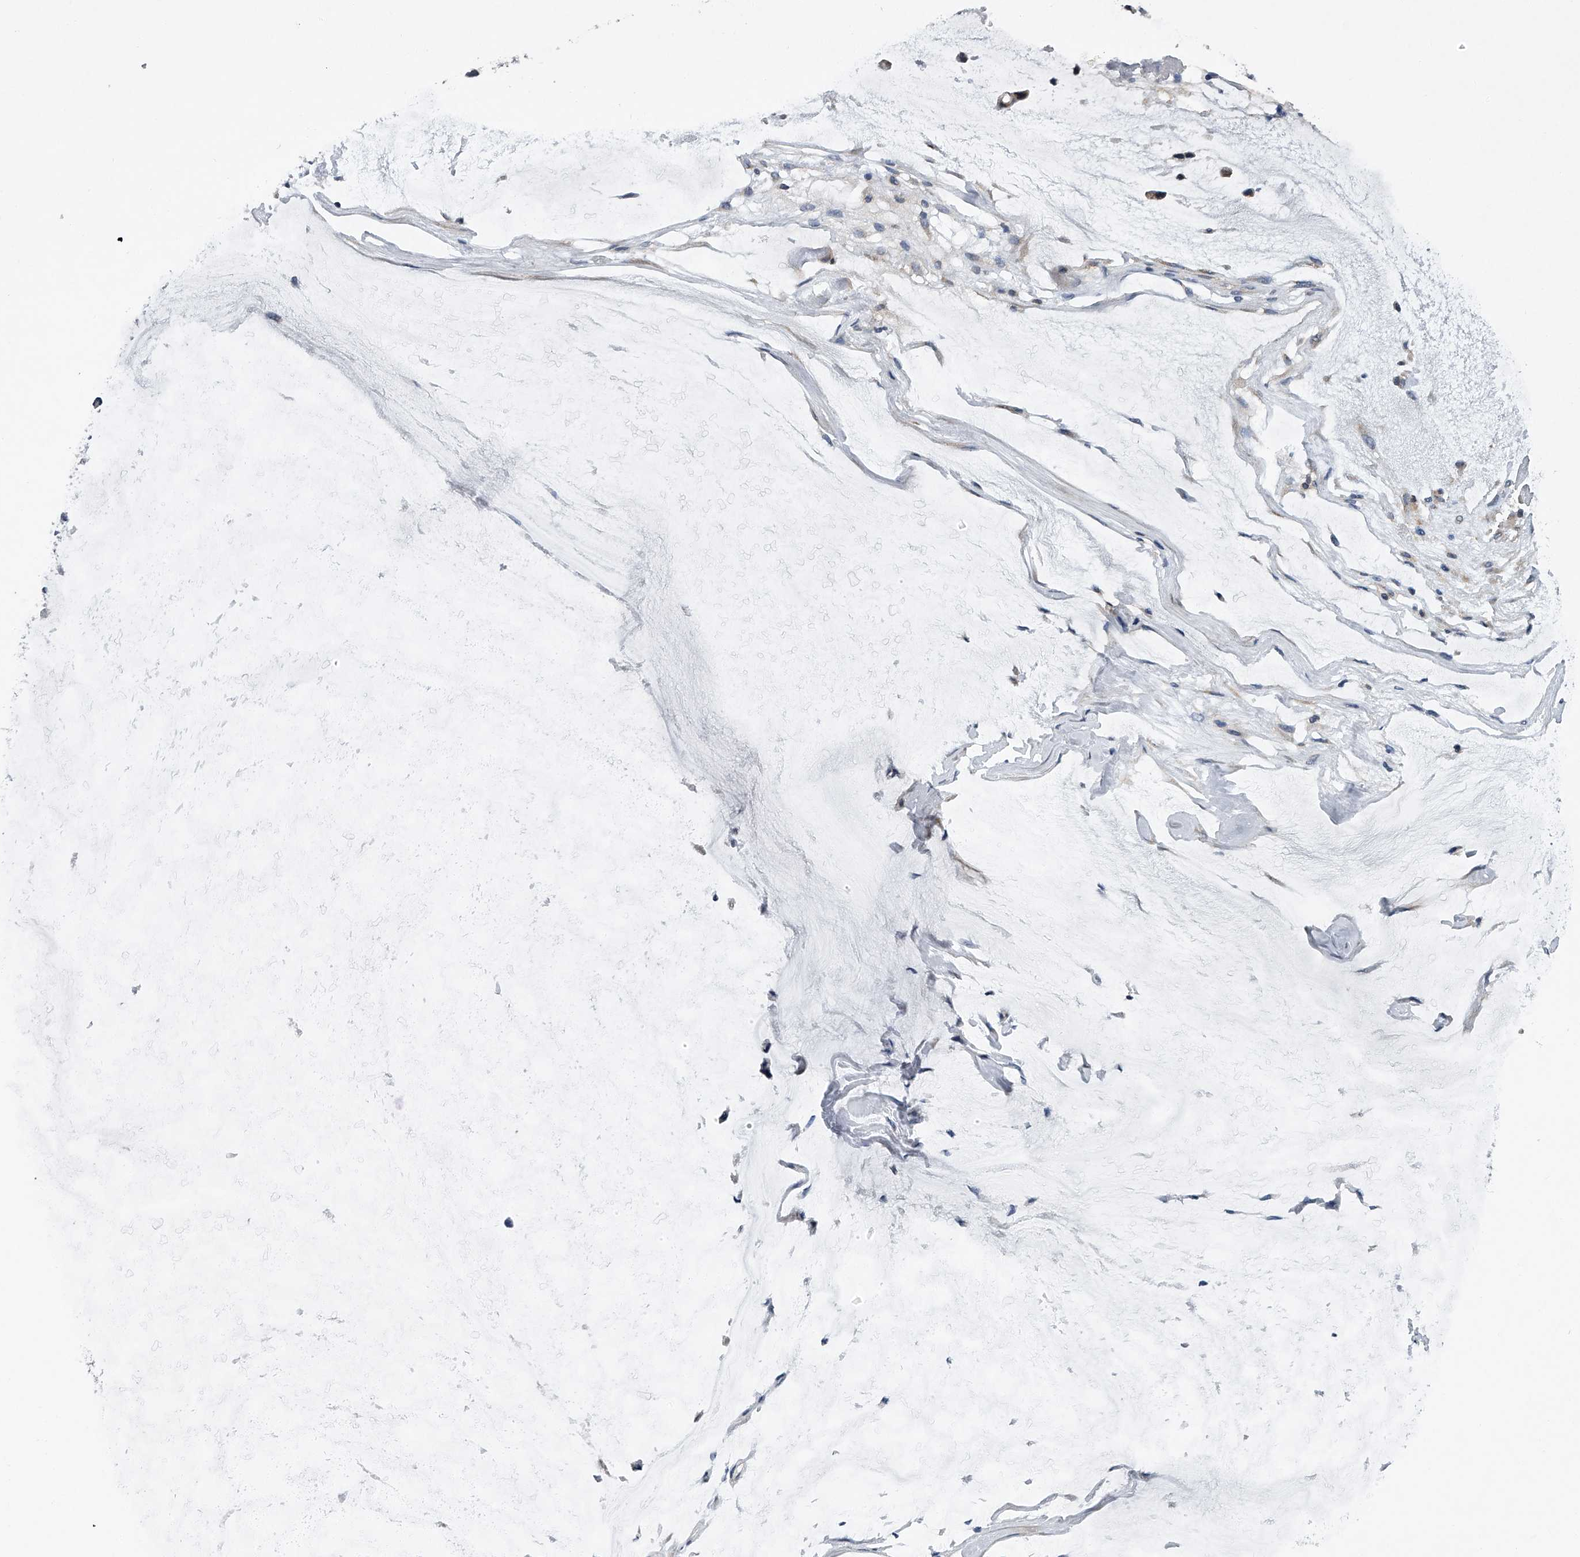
{"staining": {"intensity": "negative", "quantity": "none", "location": "none"}, "tissue": "ovarian cancer", "cell_type": "Tumor cells", "image_type": "cancer", "snomed": [{"axis": "morphology", "description": "Cystadenocarcinoma, mucinous, NOS"}, {"axis": "topography", "description": "Ovary"}], "caption": "Protein analysis of ovarian cancer (mucinous cystadenocarcinoma) shows no significant expression in tumor cells.", "gene": "RNF5", "patient": {"sex": "female", "age": 39}}